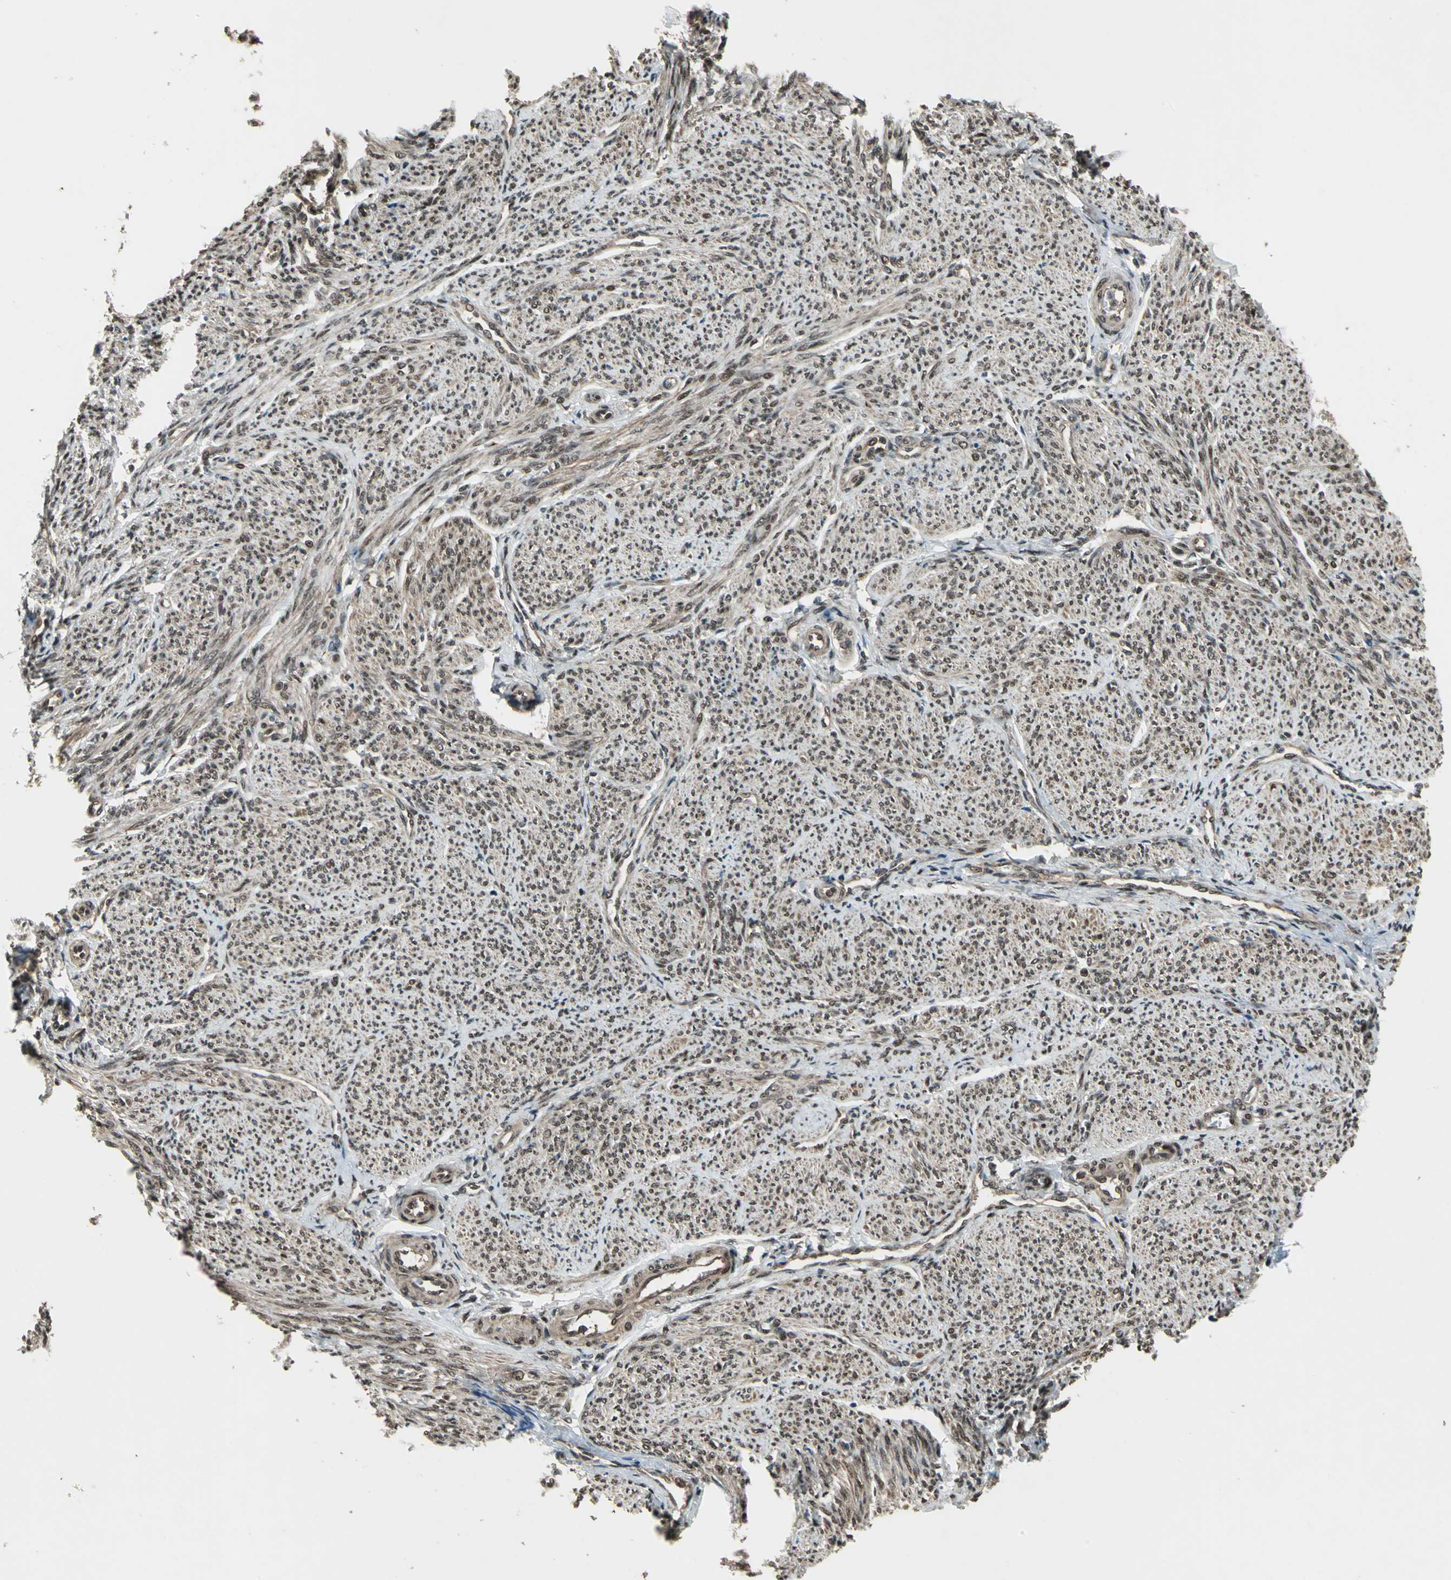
{"staining": {"intensity": "moderate", "quantity": ">75%", "location": "cytoplasmic/membranous,nuclear"}, "tissue": "smooth muscle", "cell_type": "Smooth muscle cells", "image_type": "normal", "snomed": [{"axis": "morphology", "description": "Normal tissue, NOS"}, {"axis": "topography", "description": "Smooth muscle"}], "caption": "A high-resolution image shows IHC staining of normal smooth muscle, which reveals moderate cytoplasmic/membranous,nuclear staining in about >75% of smooth muscle cells.", "gene": "COPS5", "patient": {"sex": "female", "age": 65}}